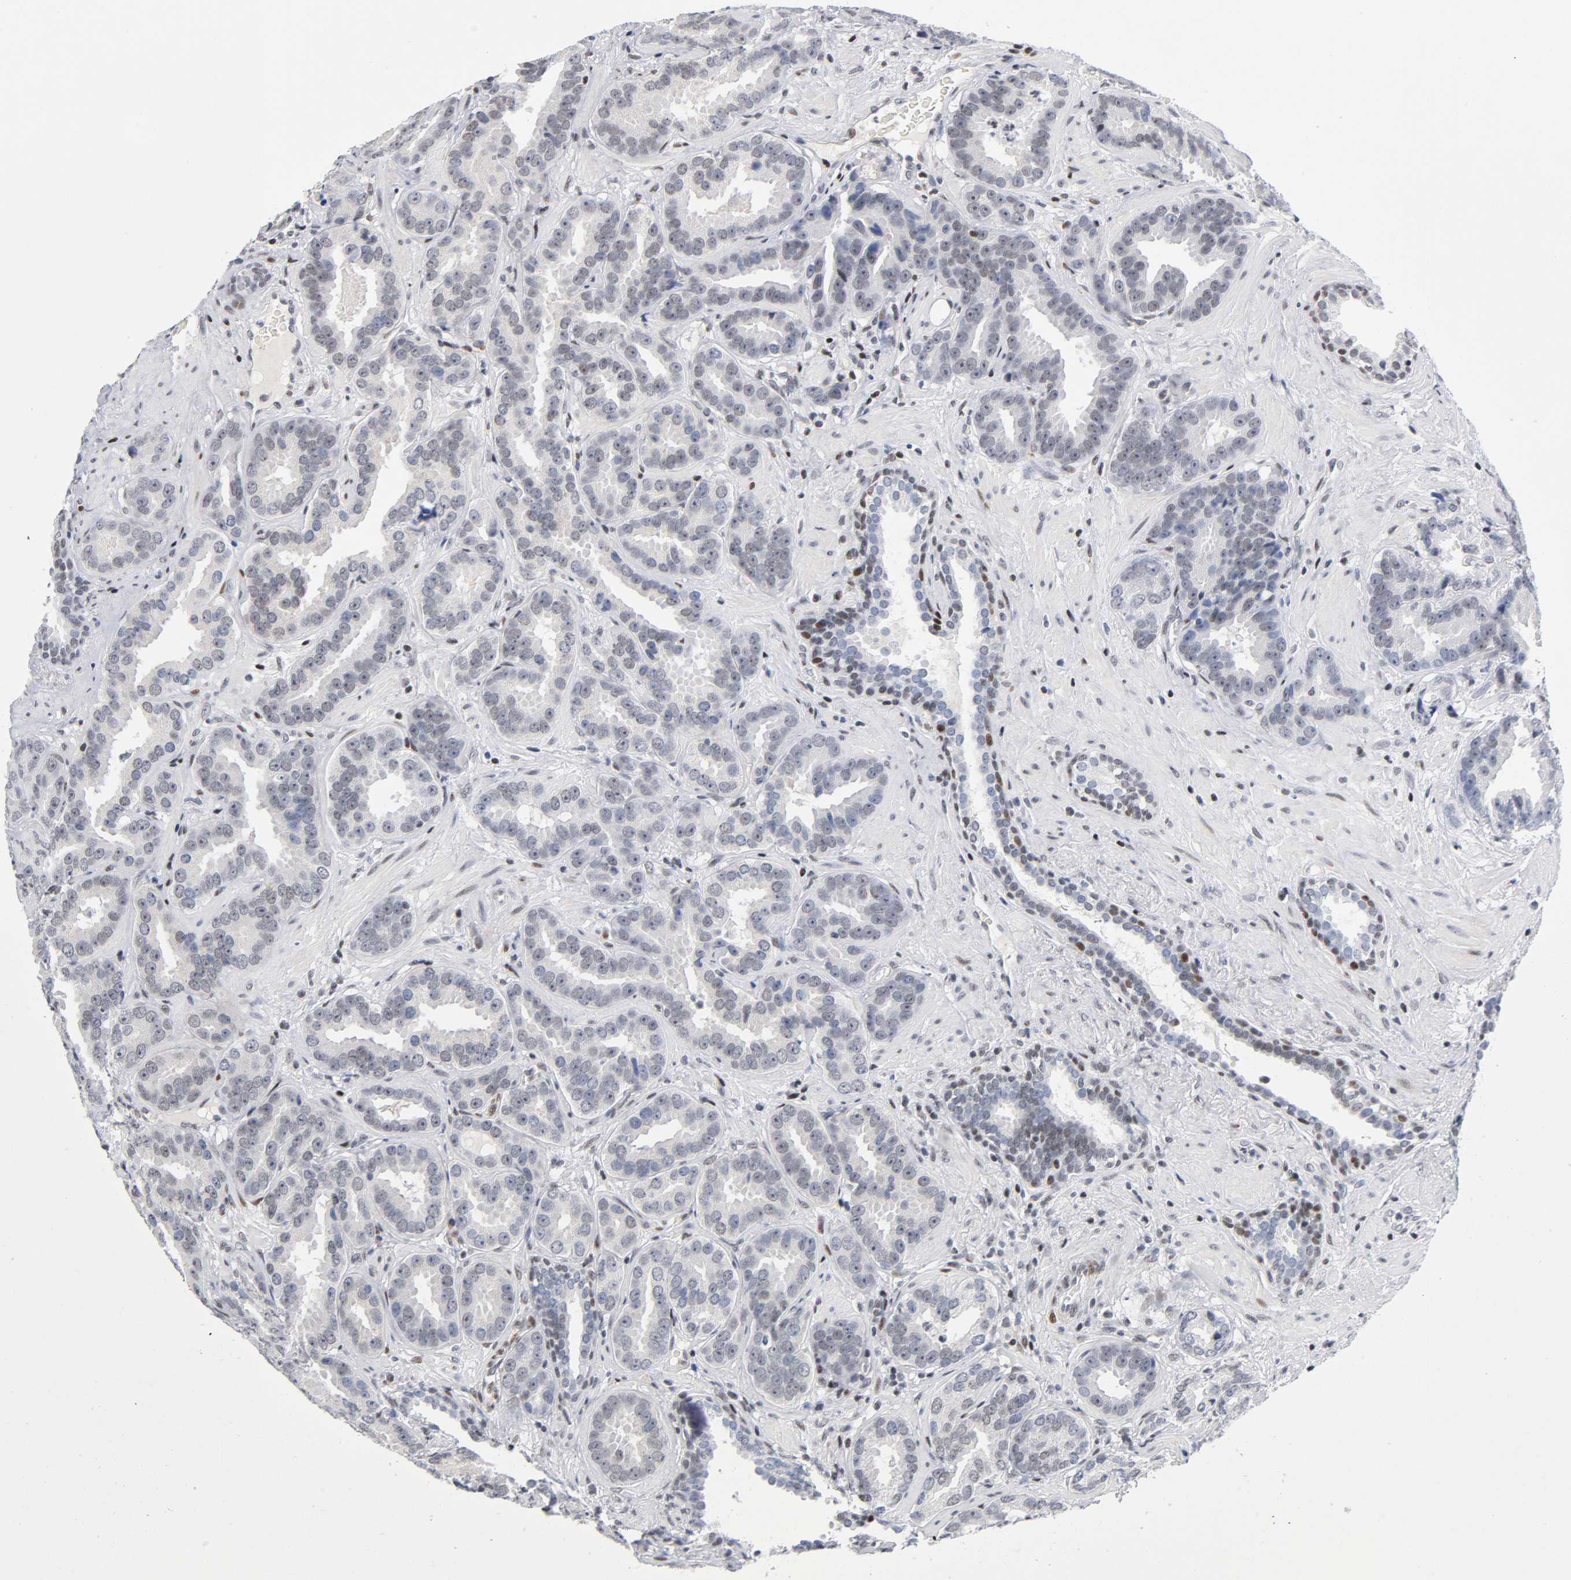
{"staining": {"intensity": "weak", "quantity": "<25%", "location": "nuclear"}, "tissue": "prostate cancer", "cell_type": "Tumor cells", "image_type": "cancer", "snomed": [{"axis": "morphology", "description": "Adenocarcinoma, Low grade"}, {"axis": "topography", "description": "Prostate"}], "caption": "This is an immunohistochemistry histopathology image of human prostate low-grade adenocarcinoma. There is no expression in tumor cells.", "gene": "SP3", "patient": {"sex": "male", "age": 59}}